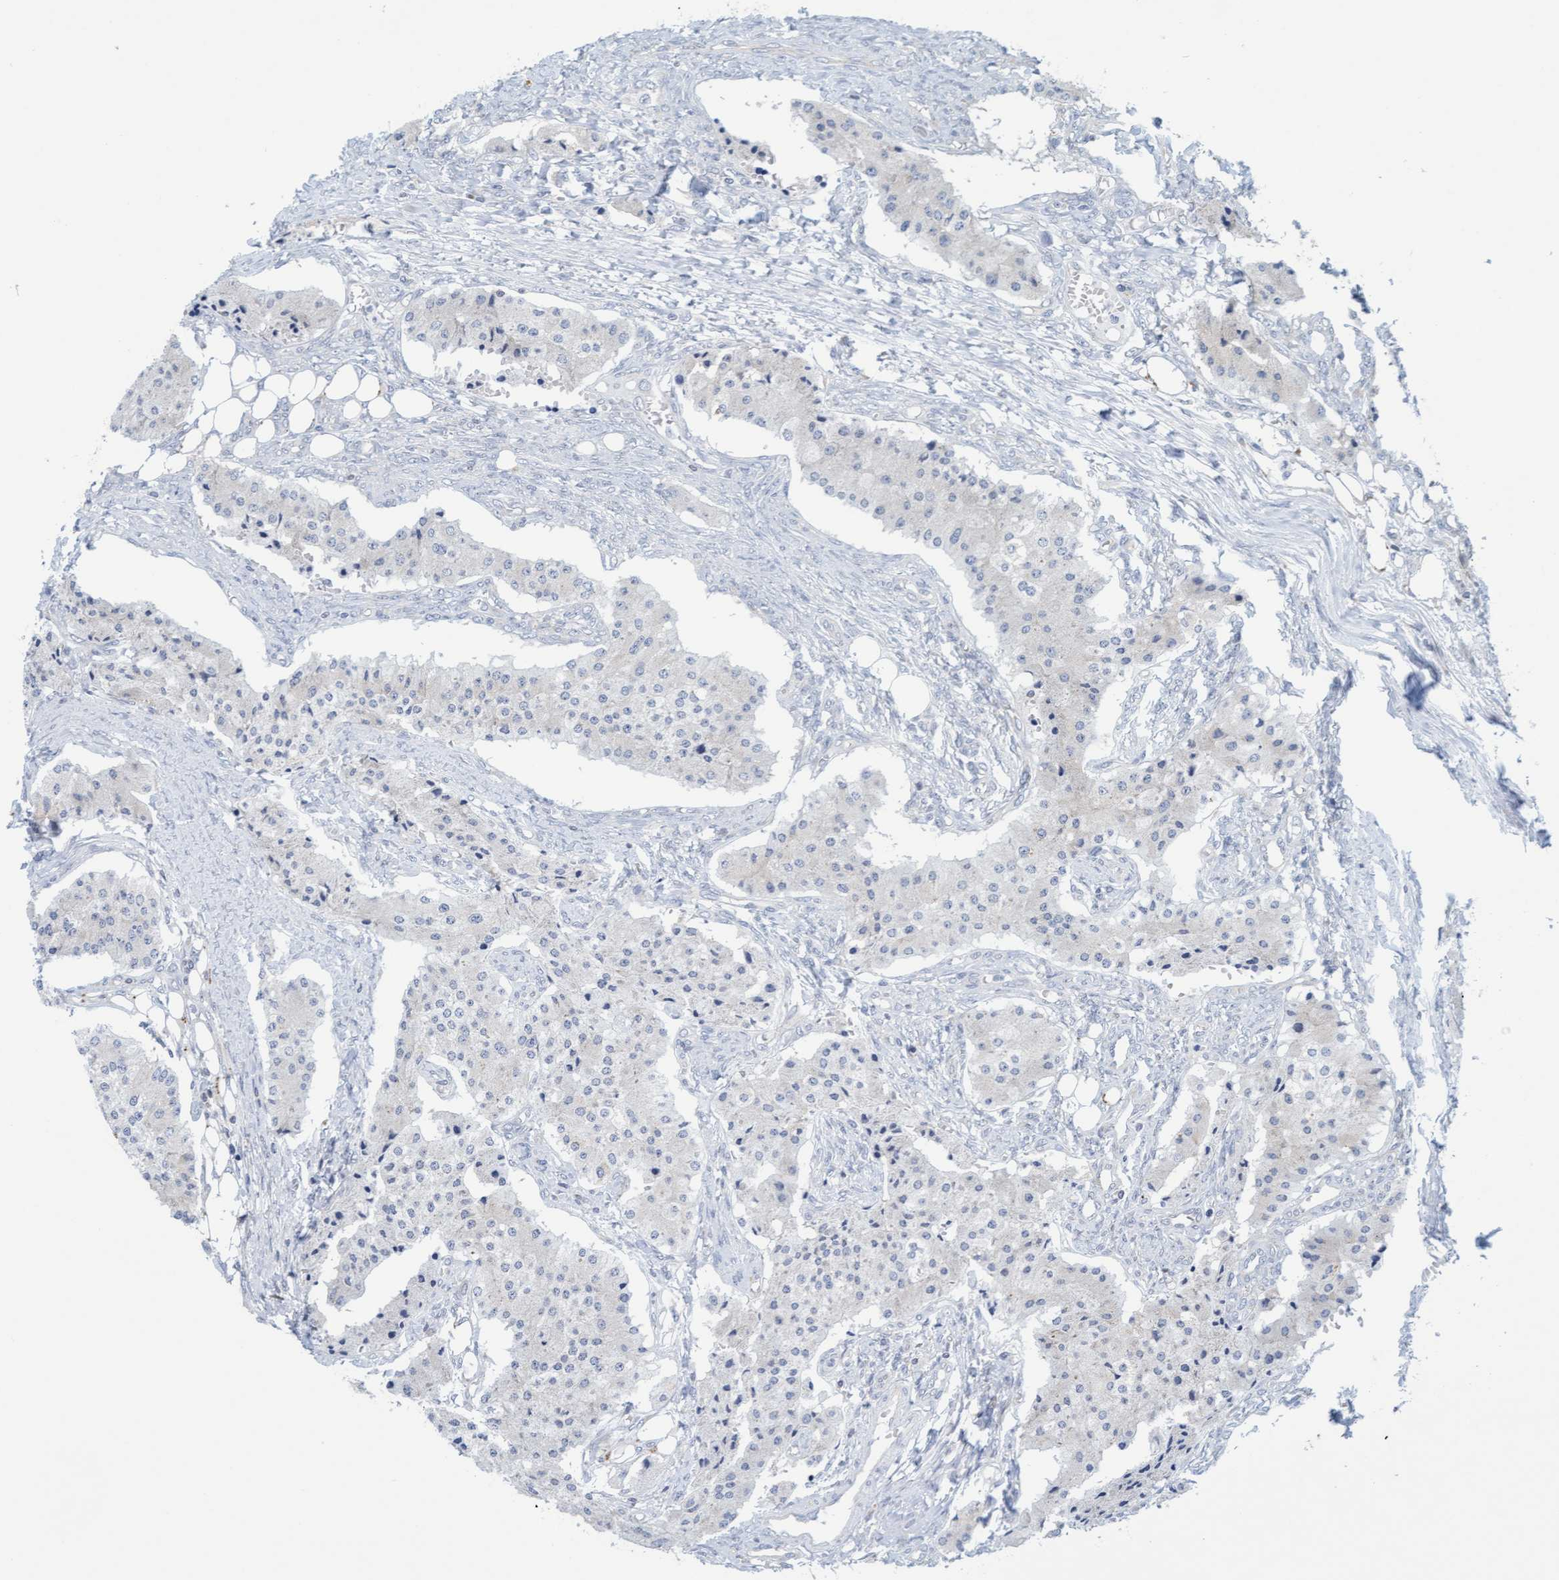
{"staining": {"intensity": "negative", "quantity": "none", "location": "none"}, "tissue": "carcinoid", "cell_type": "Tumor cells", "image_type": "cancer", "snomed": [{"axis": "morphology", "description": "Carcinoid, malignant, NOS"}, {"axis": "topography", "description": "Colon"}], "caption": "DAB immunohistochemical staining of carcinoid reveals no significant expression in tumor cells.", "gene": "SLC28A3", "patient": {"sex": "female", "age": 52}}